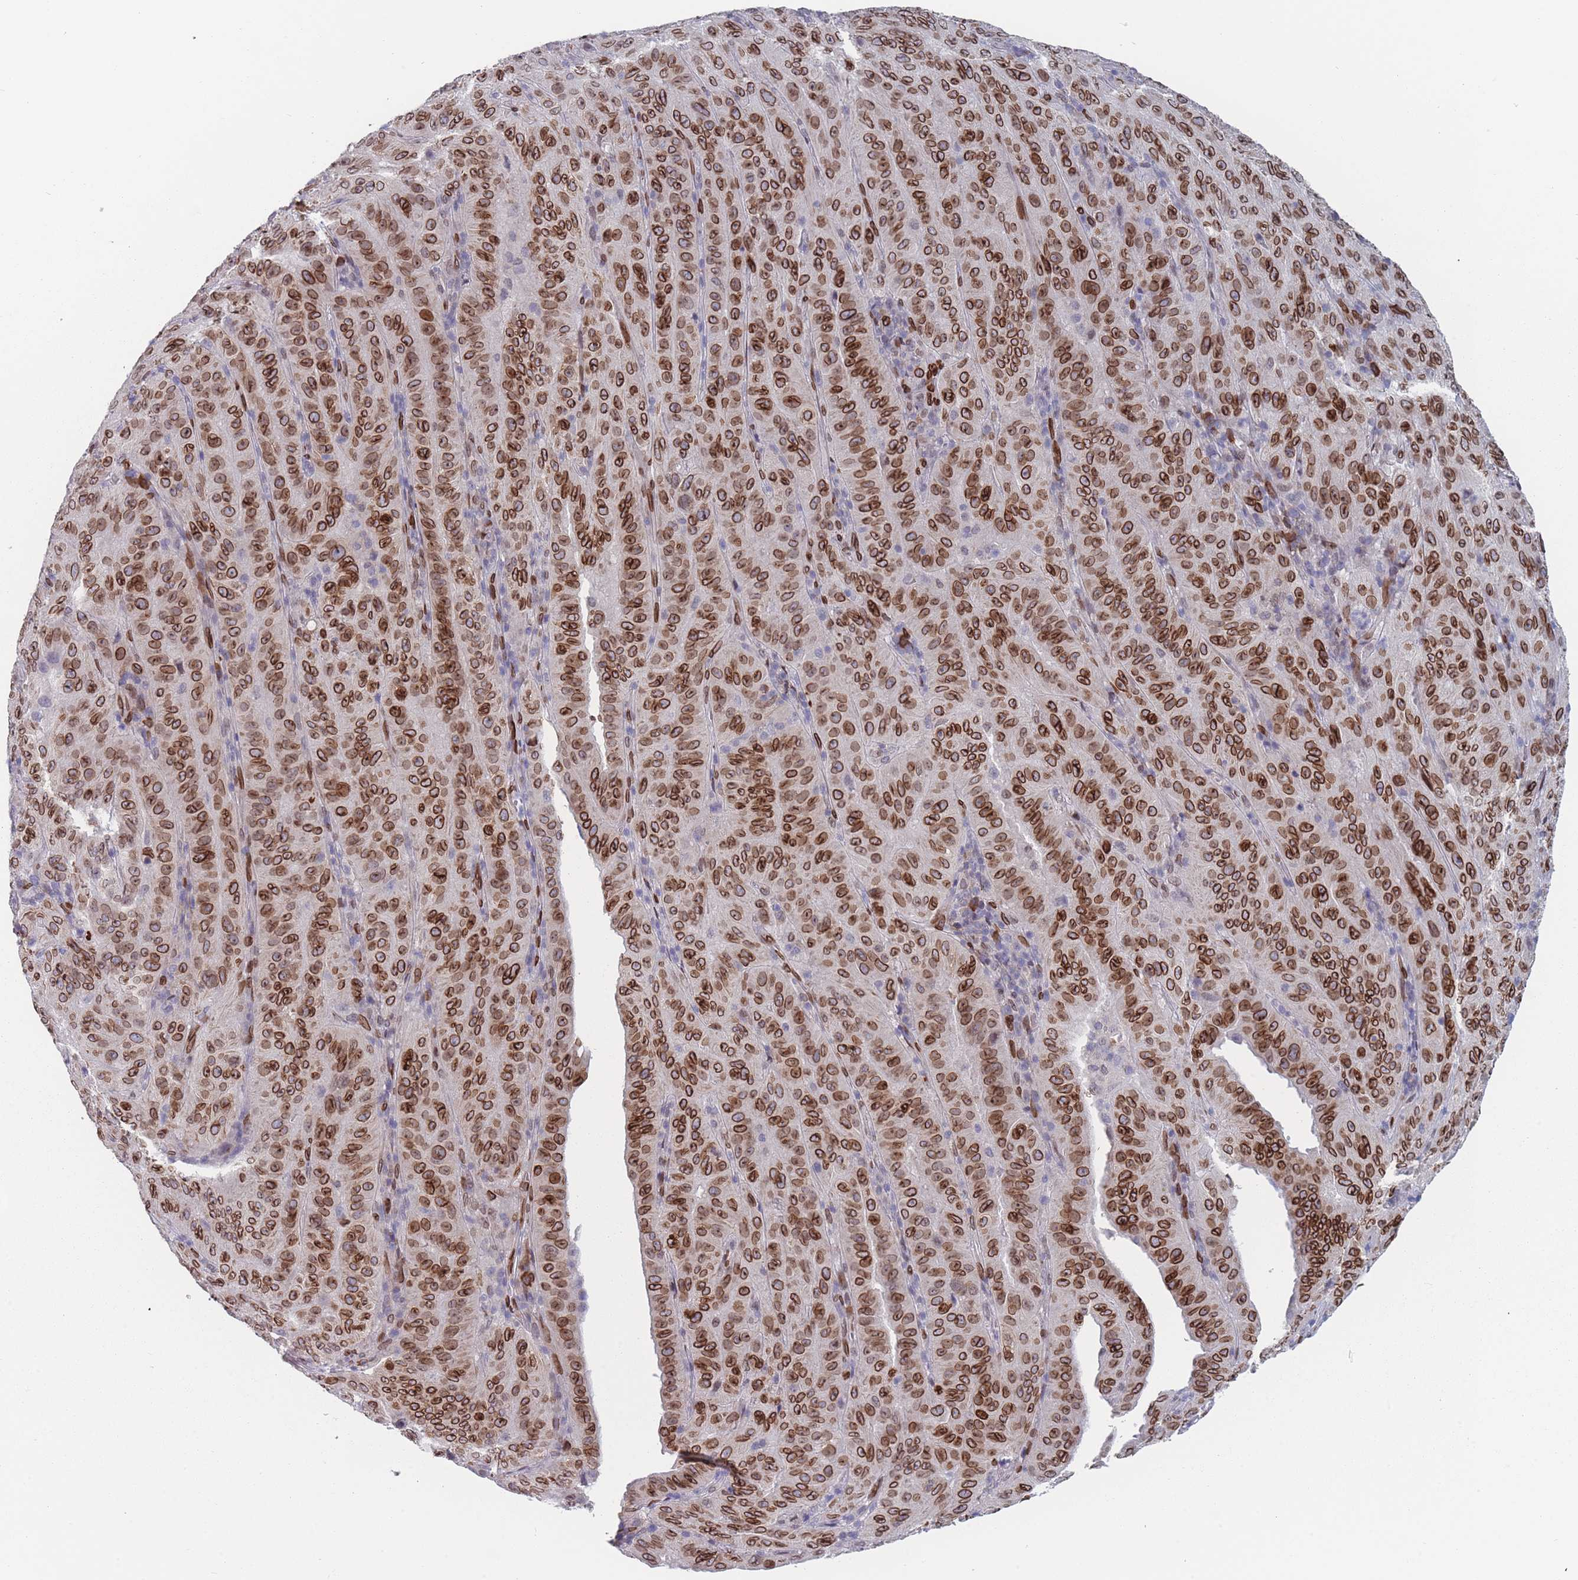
{"staining": {"intensity": "strong", "quantity": ">75%", "location": "cytoplasmic/membranous,nuclear"}, "tissue": "pancreatic cancer", "cell_type": "Tumor cells", "image_type": "cancer", "snomed": [{"axis": "morphology", "description": "Adenocarcinoma, NOS"}, {"axis": "topography", "description": "Pancreas"}], "caption": "IHC photomicrograph of pancreatic cancer stained for a protein (brown), which demonstrates high levels of strong cytoplasmic/membranous and nuclear expression in approximately >75% of tumor cells.", "gene": "ZBTB1", "patient": {"sex": "male", "age": 63}}